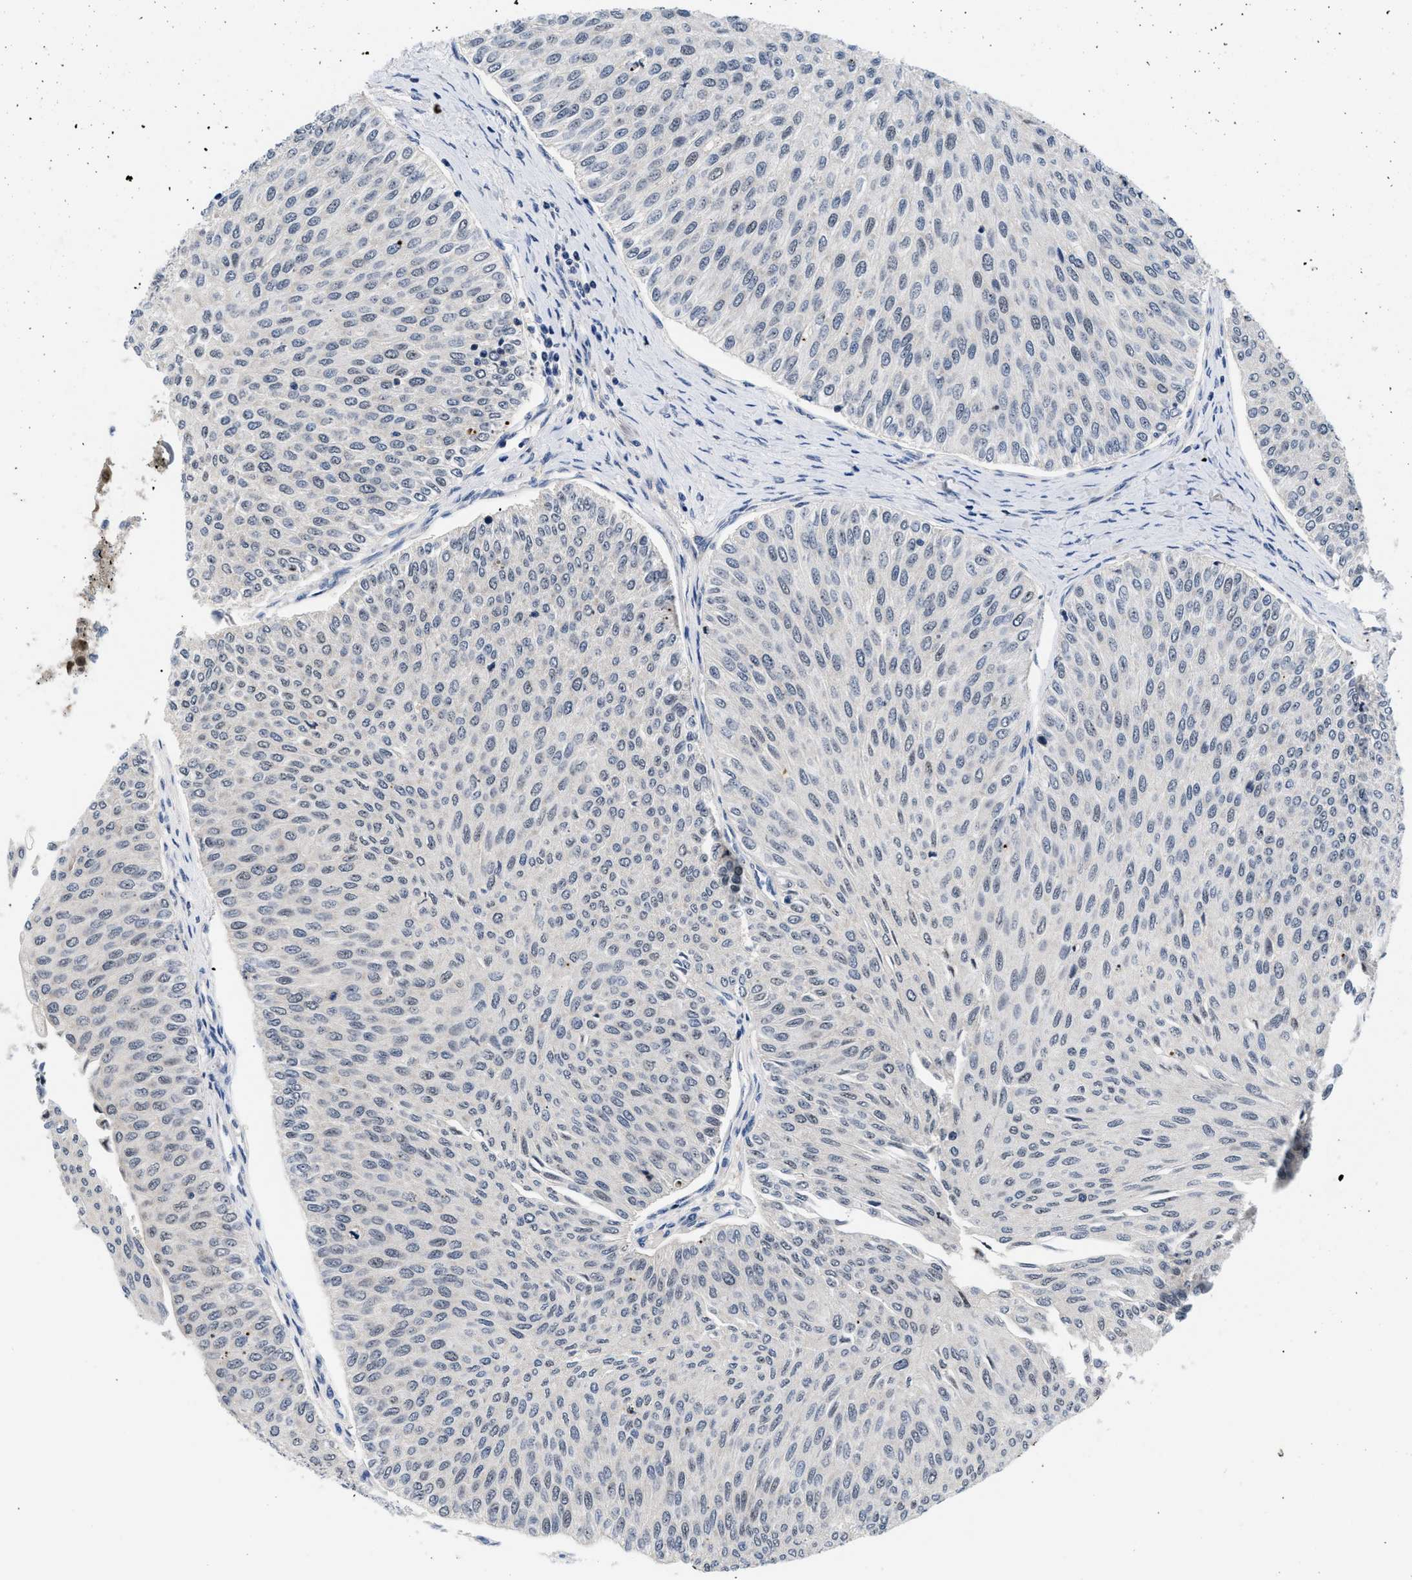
{"staining": {"intensity": "negative", "quantity": "none", "location": "none"}, "tissue": "urothelial cancer", "cell_type": "Tumor cells", "image_type": "cancer", "snomed": [{"axis": "morphology", "description": "Urothelial carcinoma, Low grade"}, {"axis": "topography", "description": "Urinary bladder"}], "caption": "The histopathology image reveals no staining of tumor cells in urothelial cancer.", "gene": "PITHD1", "patient": {"sex": "male", "age": 78}}